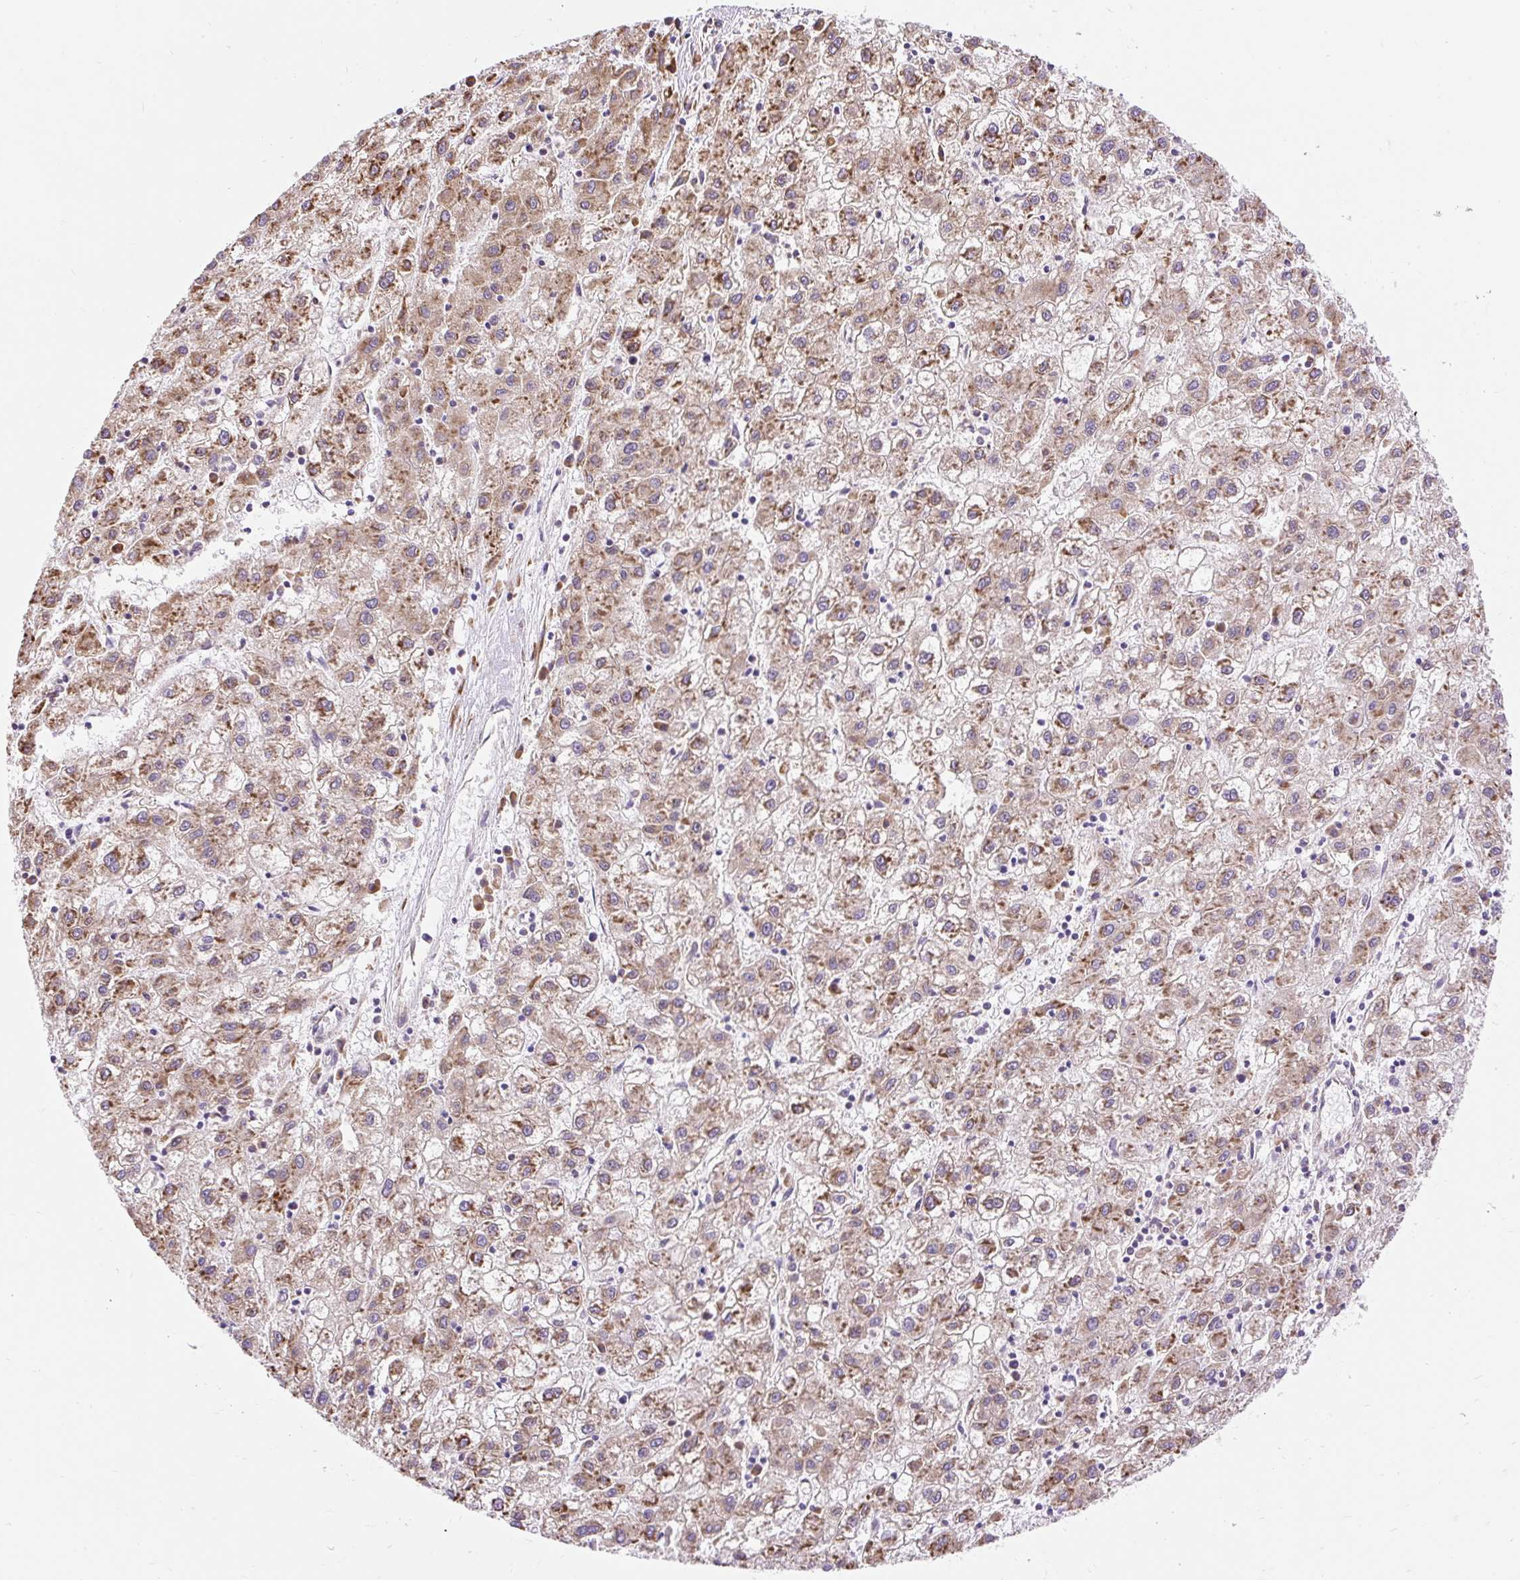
{"staining": {"intensity": "moderate", "quantity": ">75%", "location": "cytoplasmic/membranous"}, "tissue": "liver cancer", "cell_type": "Tumor cells", "image_type": "cancer", "snomed": [{"axis": "morphology", "description": "Carcinoma, Hepatocellular, NOS"}, {"axis": "topography", "description": "Liver"}], "caption": "This is a micrograph of immunohistochemistry (IHC) staining of liver cancer (hepatocellular carcinoma), which shows moderate positivity in the cytoplasmic/membranous of tumor cells.", "gene": "GPR45", "patient": {"sex": "male", "age": 72}}